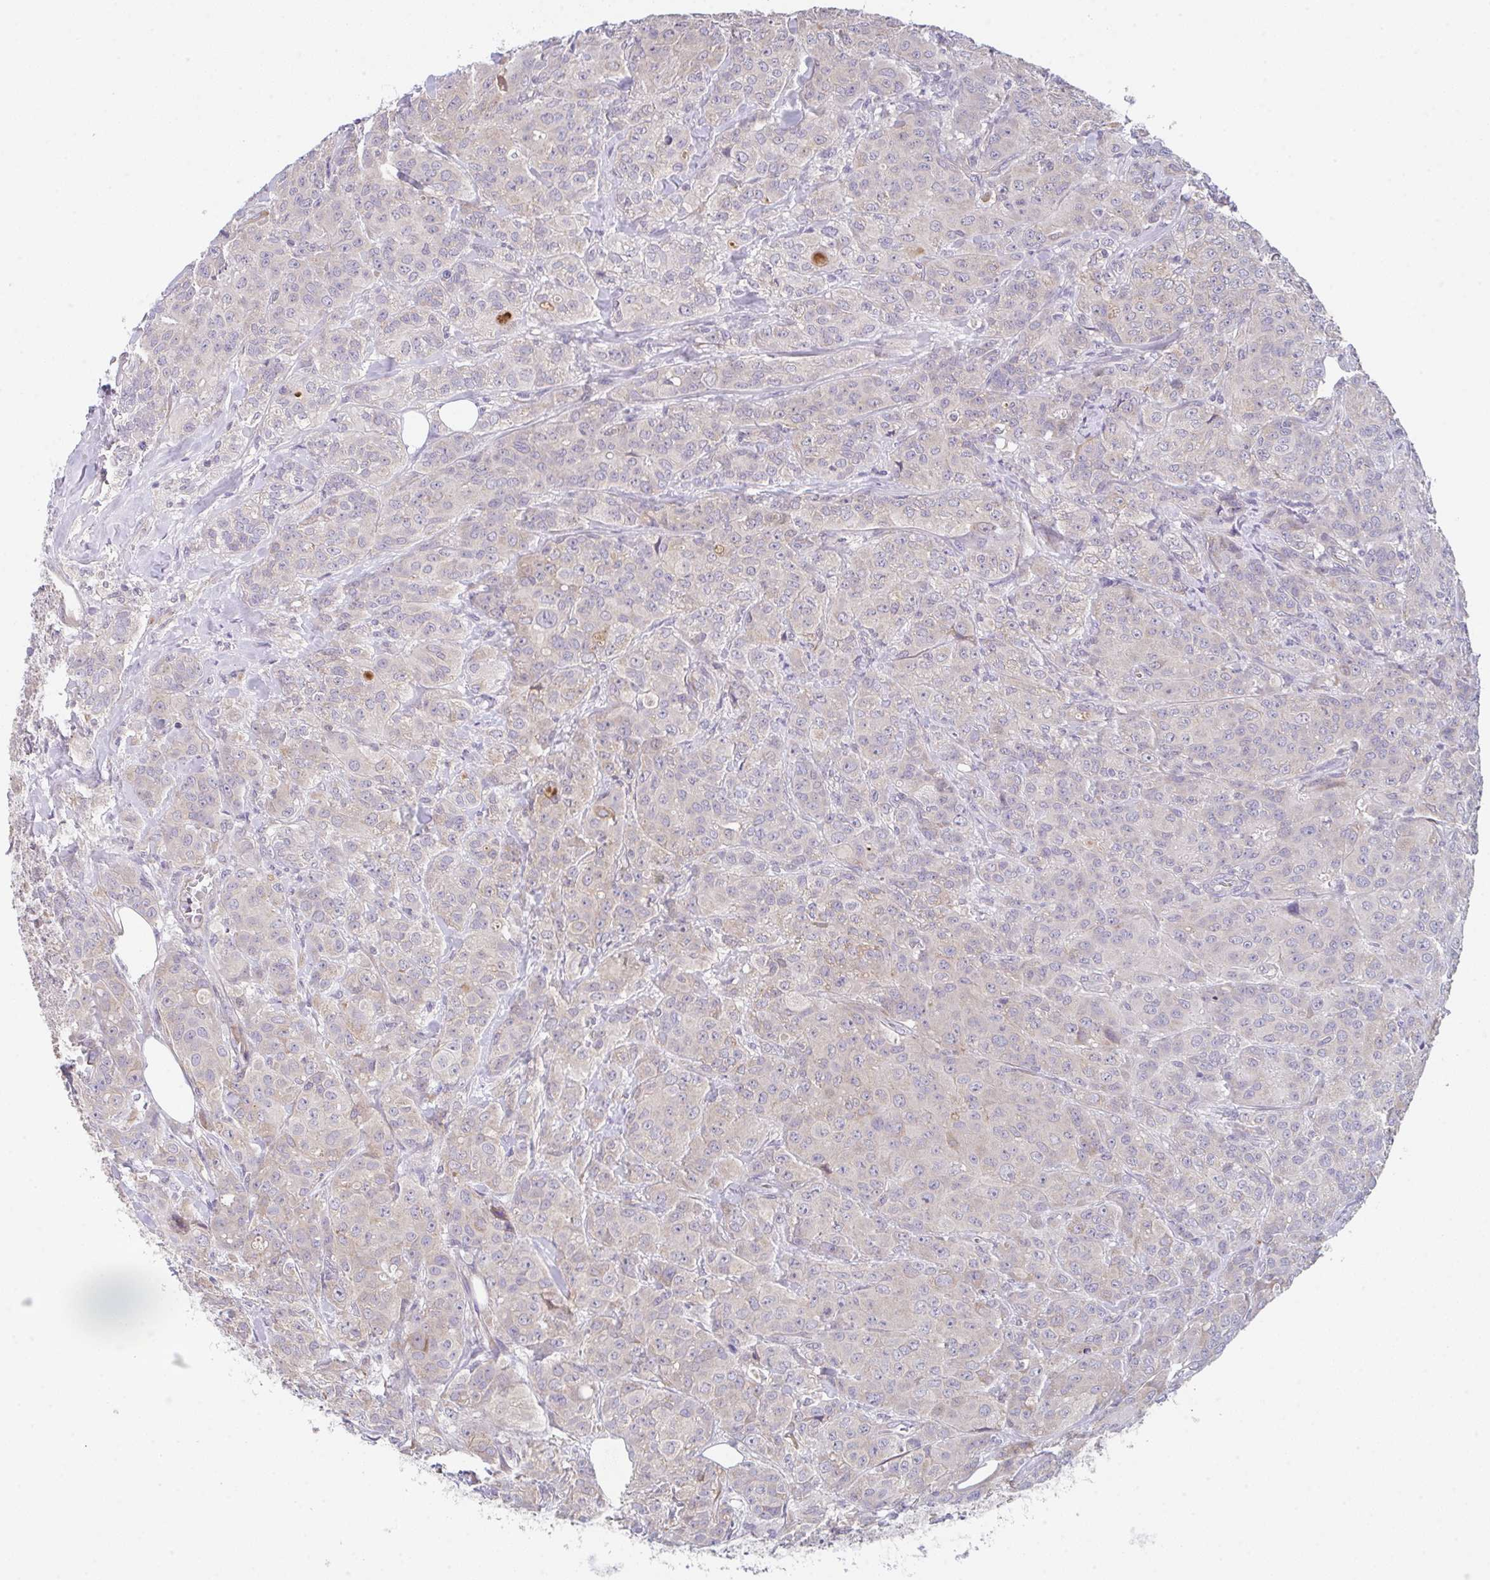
{"staining": {"intensity": "negative", "quantity": "none", "location": "none"}, "tissue": "breast cancer", "cell_type": "Tumor cells", "image_type": "cancer", "snomed": [{"axis": "morphology", "description": "Normal tissue, NOS"}, {"axis": "morphology", "description": "Duct carcinoma"}, {"axis": "topography", "description": "Breast"}], "caption": "The immunohistochemistry (IHC) micrograph has no significant positivity in tumor cells of breast cancer tissue.", "gene": "TSPAN31", "patient": {"sex": "female", "age": 43}}